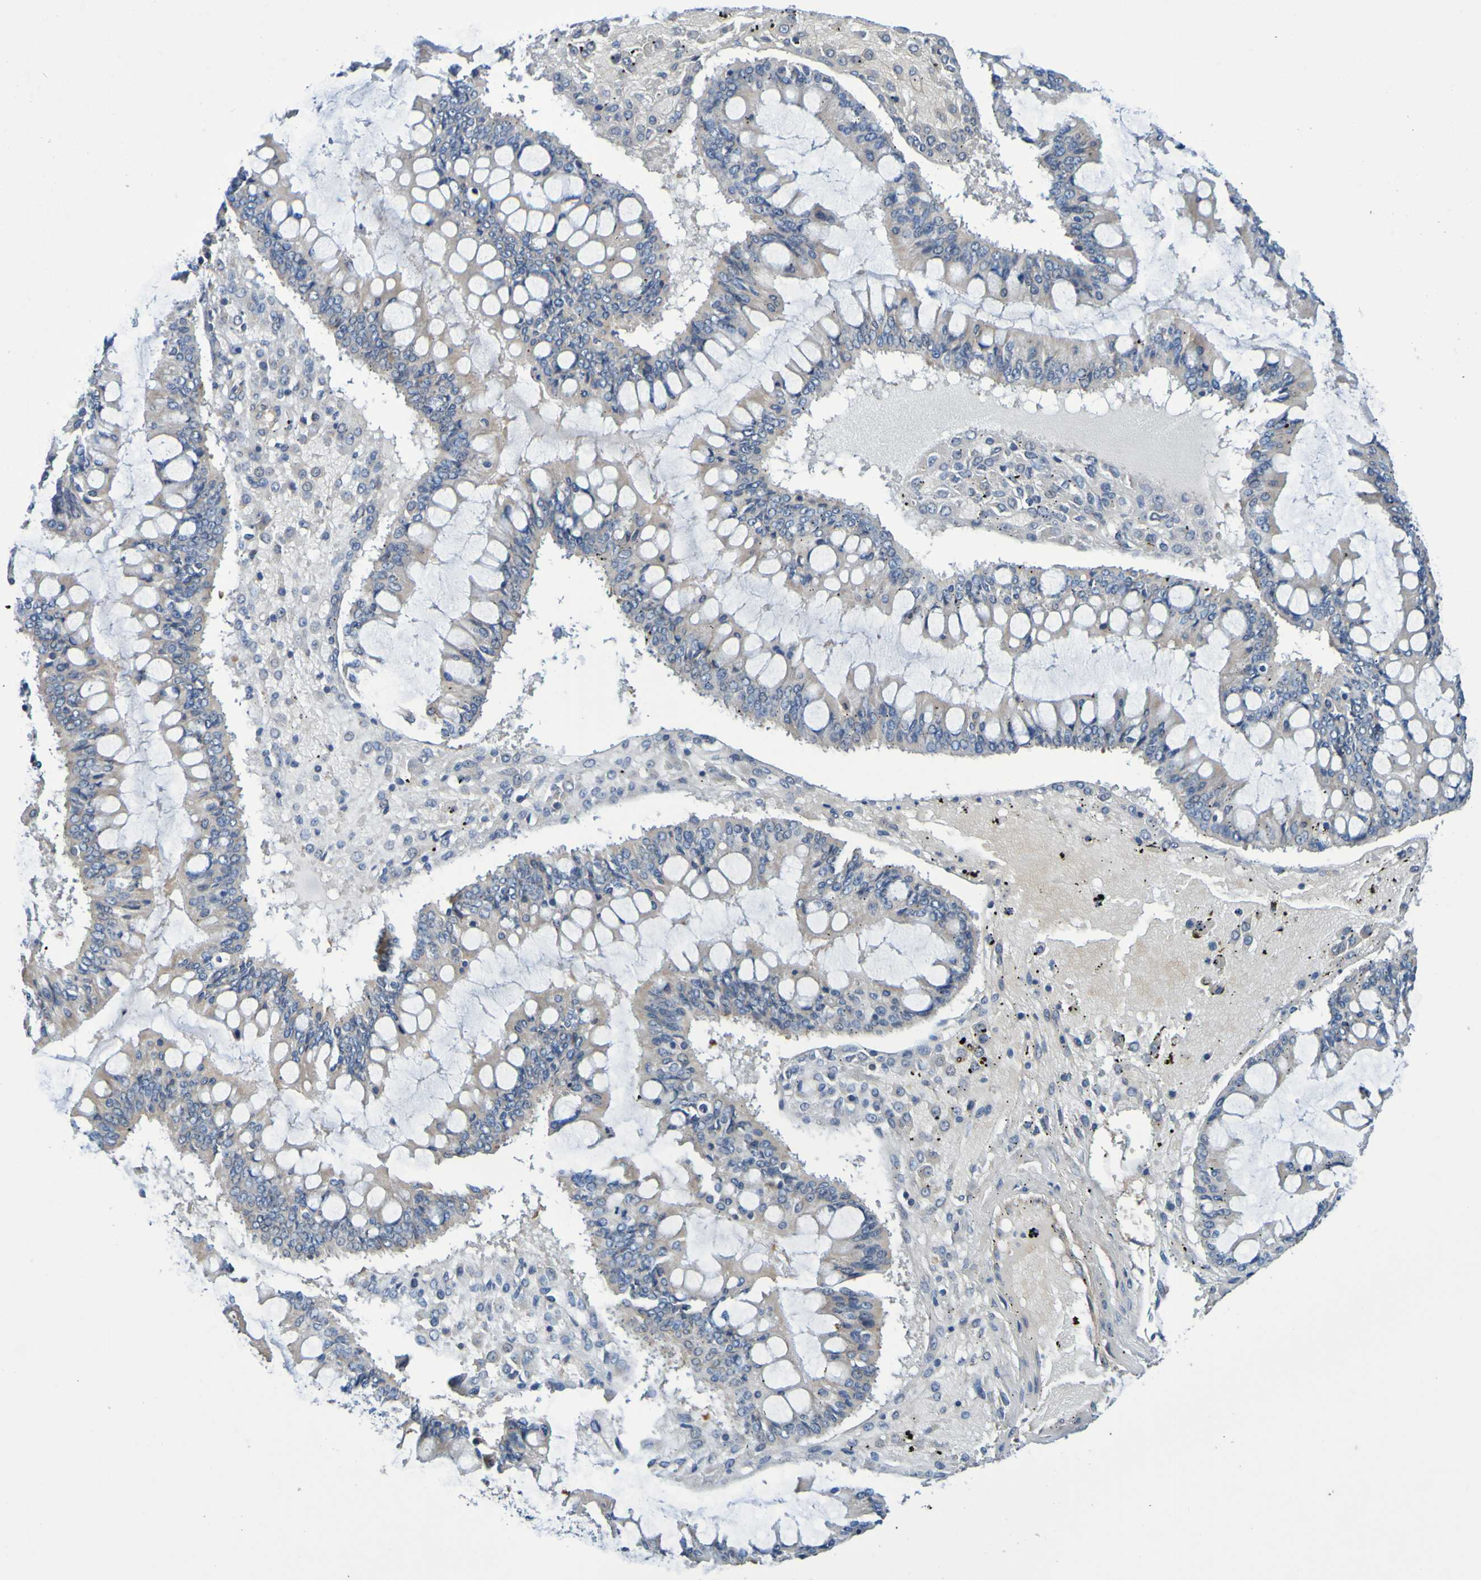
{"staining": {"intensity": "weak", "quantity": ">75%", "location": "cytoplasmic/membranous"}, "tissue": "ovarian cancer", "cell_type": "Tumor cells", "image_type": "cancer", "snomed": [{"axis": "morphology", "description": "Cystadenocarcinoma, mucinous, NOS"}, {"axis": "topography", "description": "Ovary"}], "caption": "Weak cytoplasmic/membranous protein positivity is seen in about >75% of tumor cells in mucinous cystadenocarcinoma (ovarian).", "gene": "METAP2", "patient": {"sex": "female", "age": 73}}